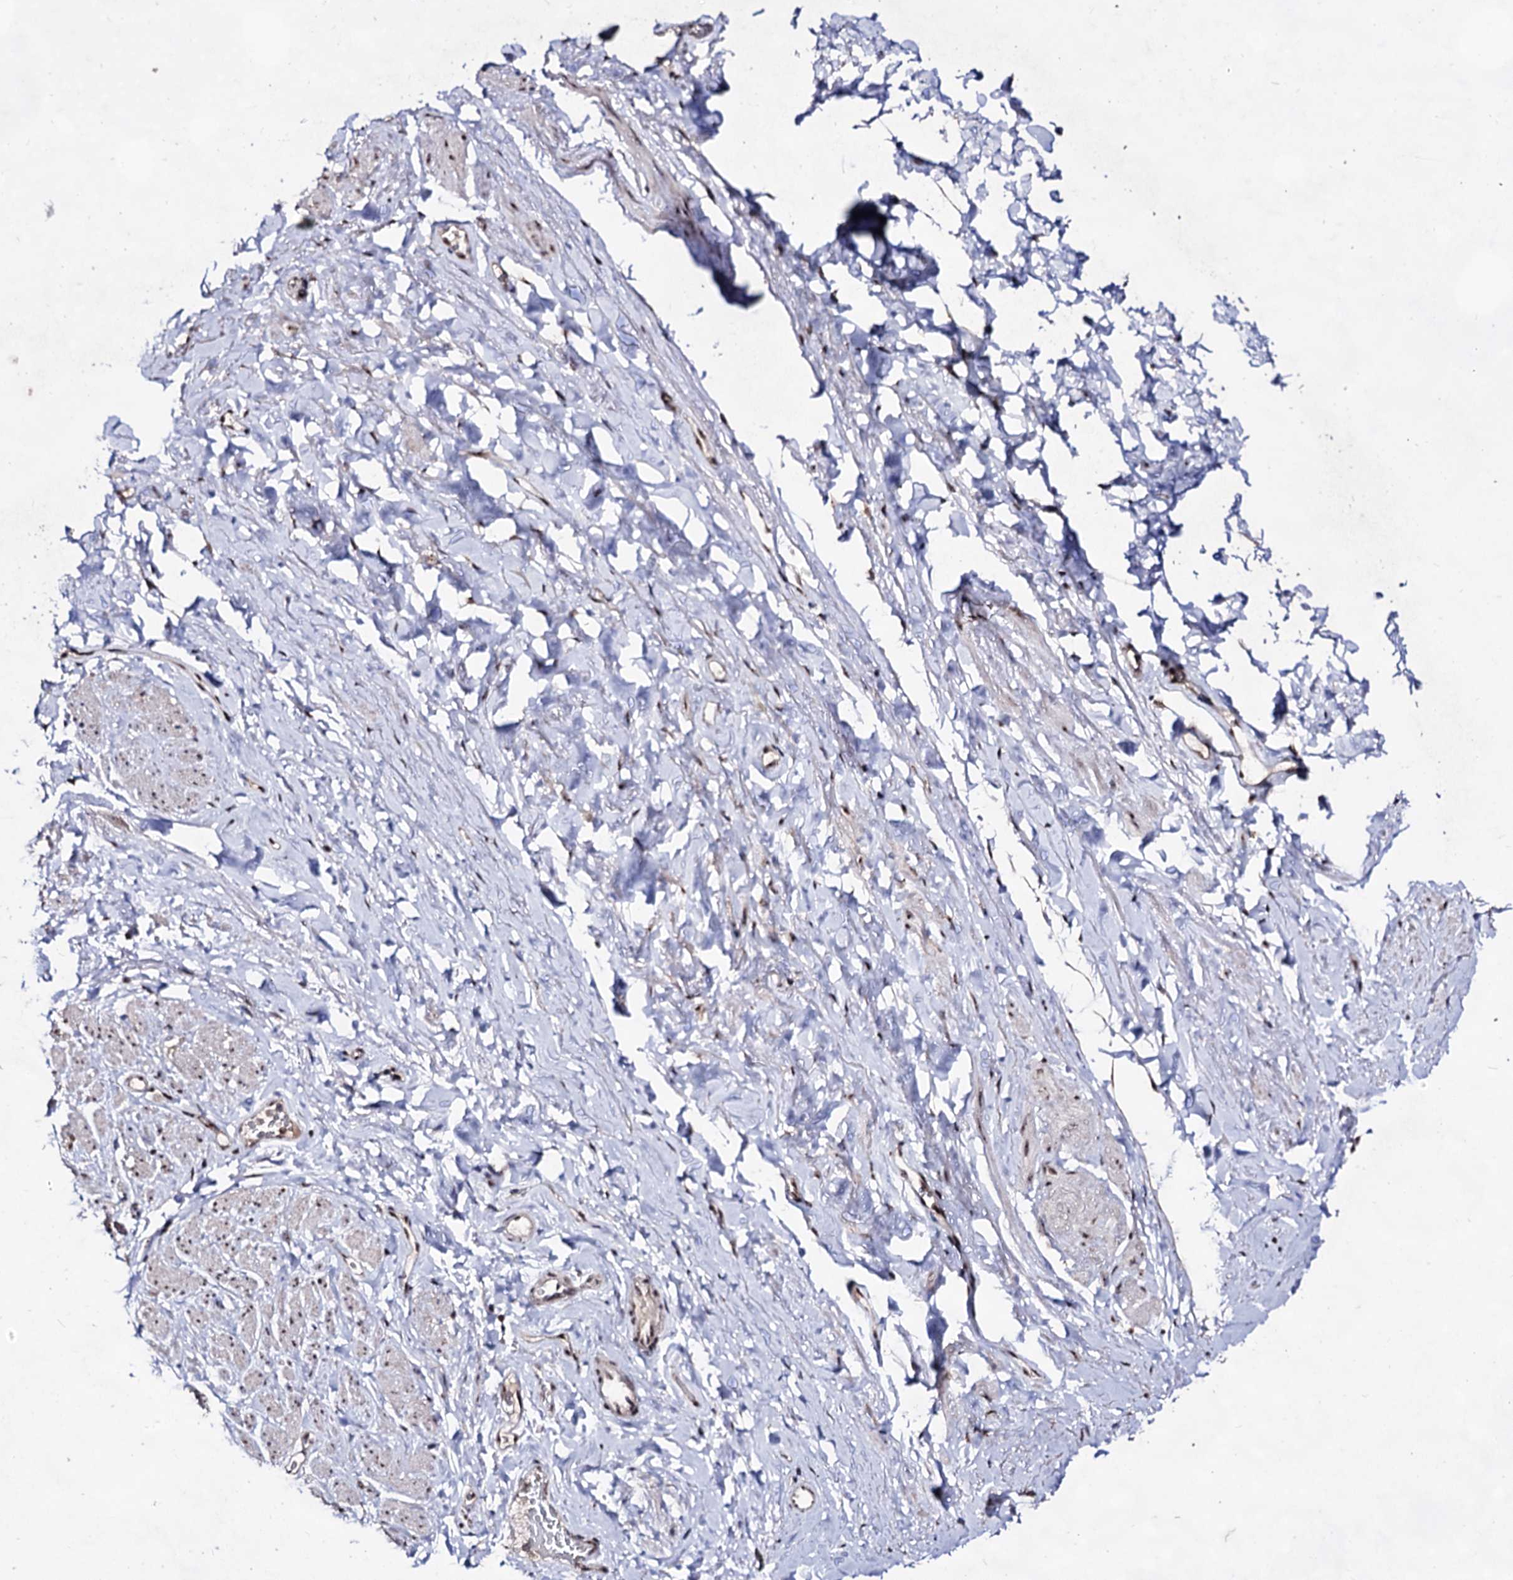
{"staining": {"intensity": "moderate", "quantity": "25%-75%", "location": "nuclear"}, "tissue": "smooth muscle", "cell_type": "Smooth muscle cells", "image_type": "normal", "snomed": [{"axis": "morphology", "description": "Normal tissue, NOS"}, {"axis": "topography", "description": "Smooth muscle"}, {"axis": "topography", "description": "Peripheral nerve tissue"}], "caption": "Moderate nuclear protein positivity is appreciated in about 25%-75% of smooth muscle cells in smooth muscle.", "gene": "EXOSC10", "patient": {"sex": "male", "age": 69}}